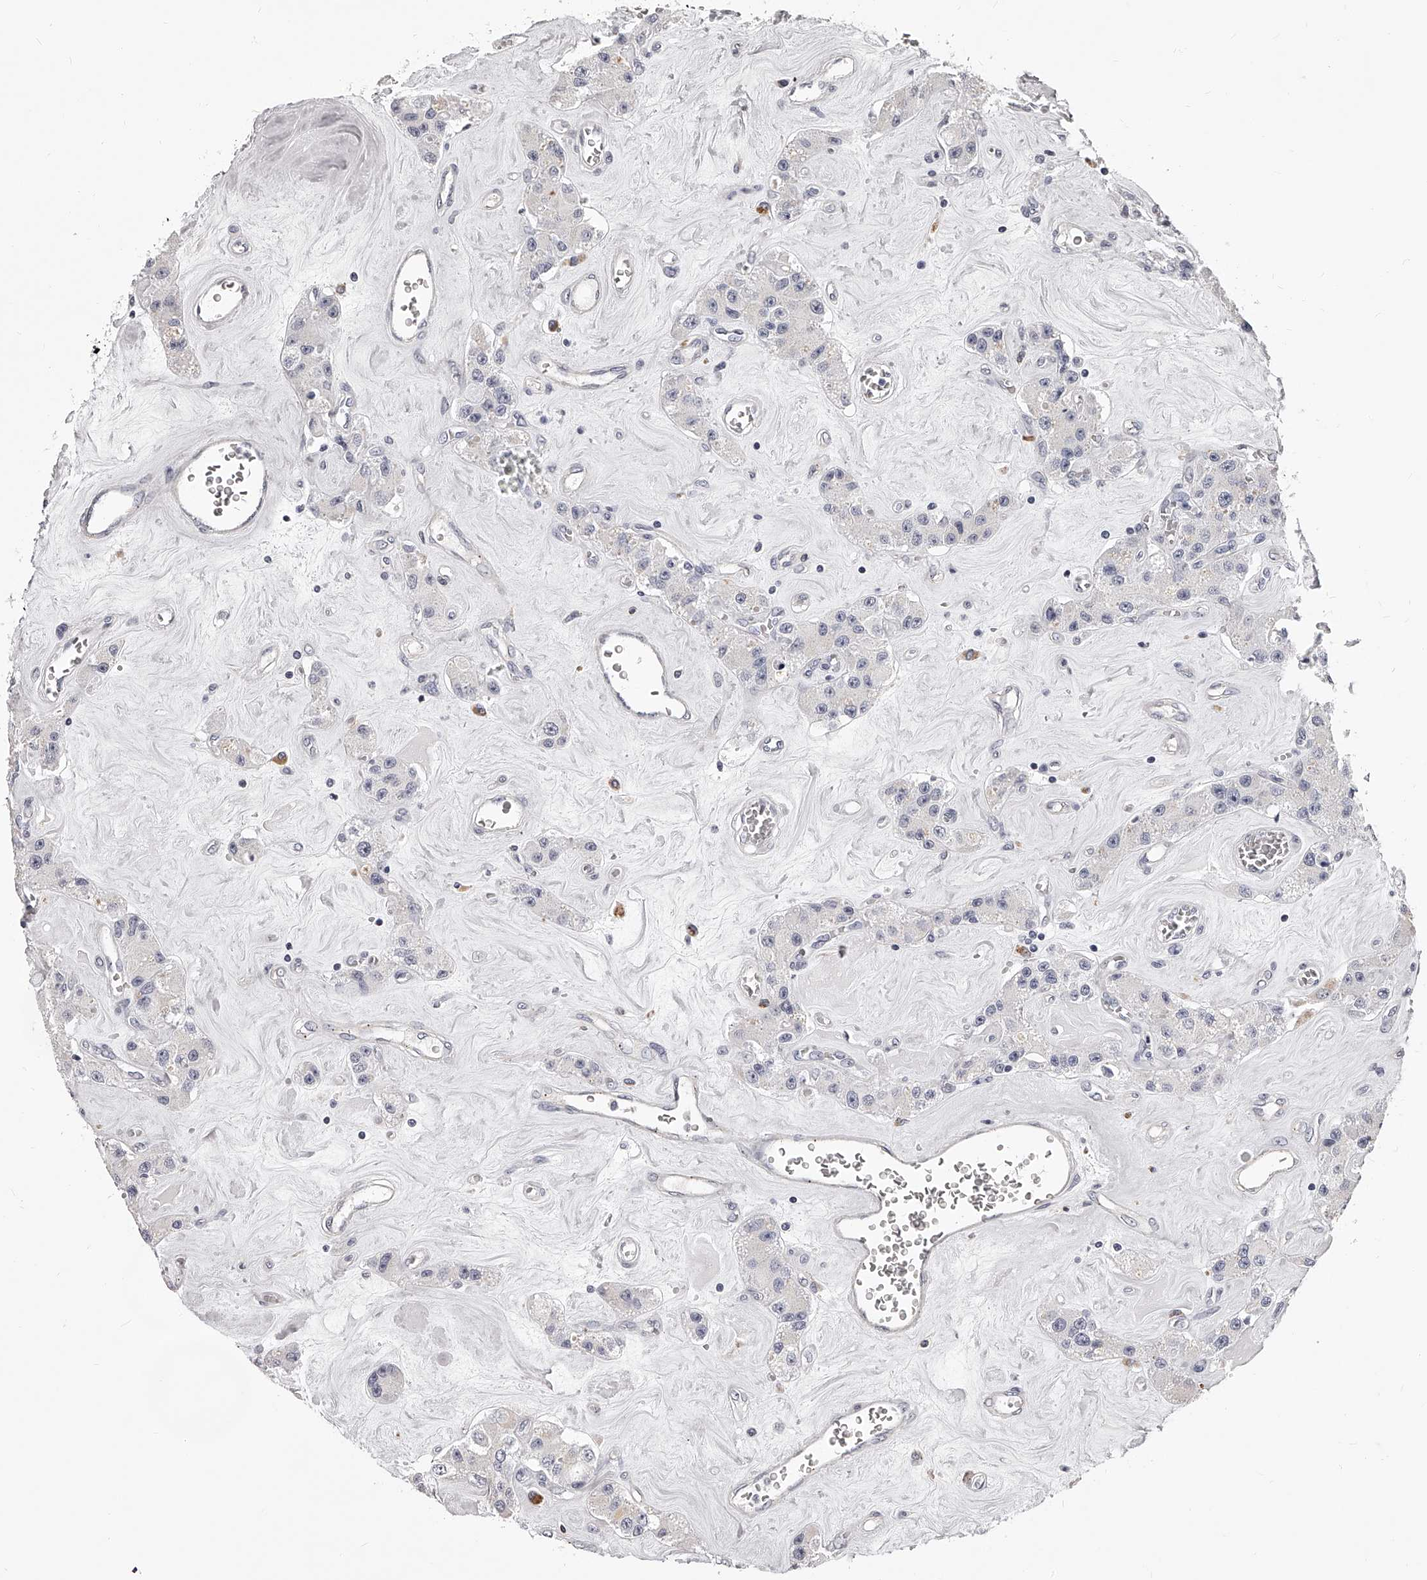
{"staining": {"intensity": "negative", "quantity": "none", "location": "none"}, "tissue": "carcinoid", "cell_type": "Tumor cells", "image_type": "cancer", "snomed": [{"axis": "morphology", "description": "Carcinoid, malignant, NOS"}, {"axis": "topography", "description": "Pancreas"}], "caption": "There is no significant positivity in tumor cells of carcinoid (malignant).", "gene": "DMRT1", "patient": {"sex": "male", "age": 41}}